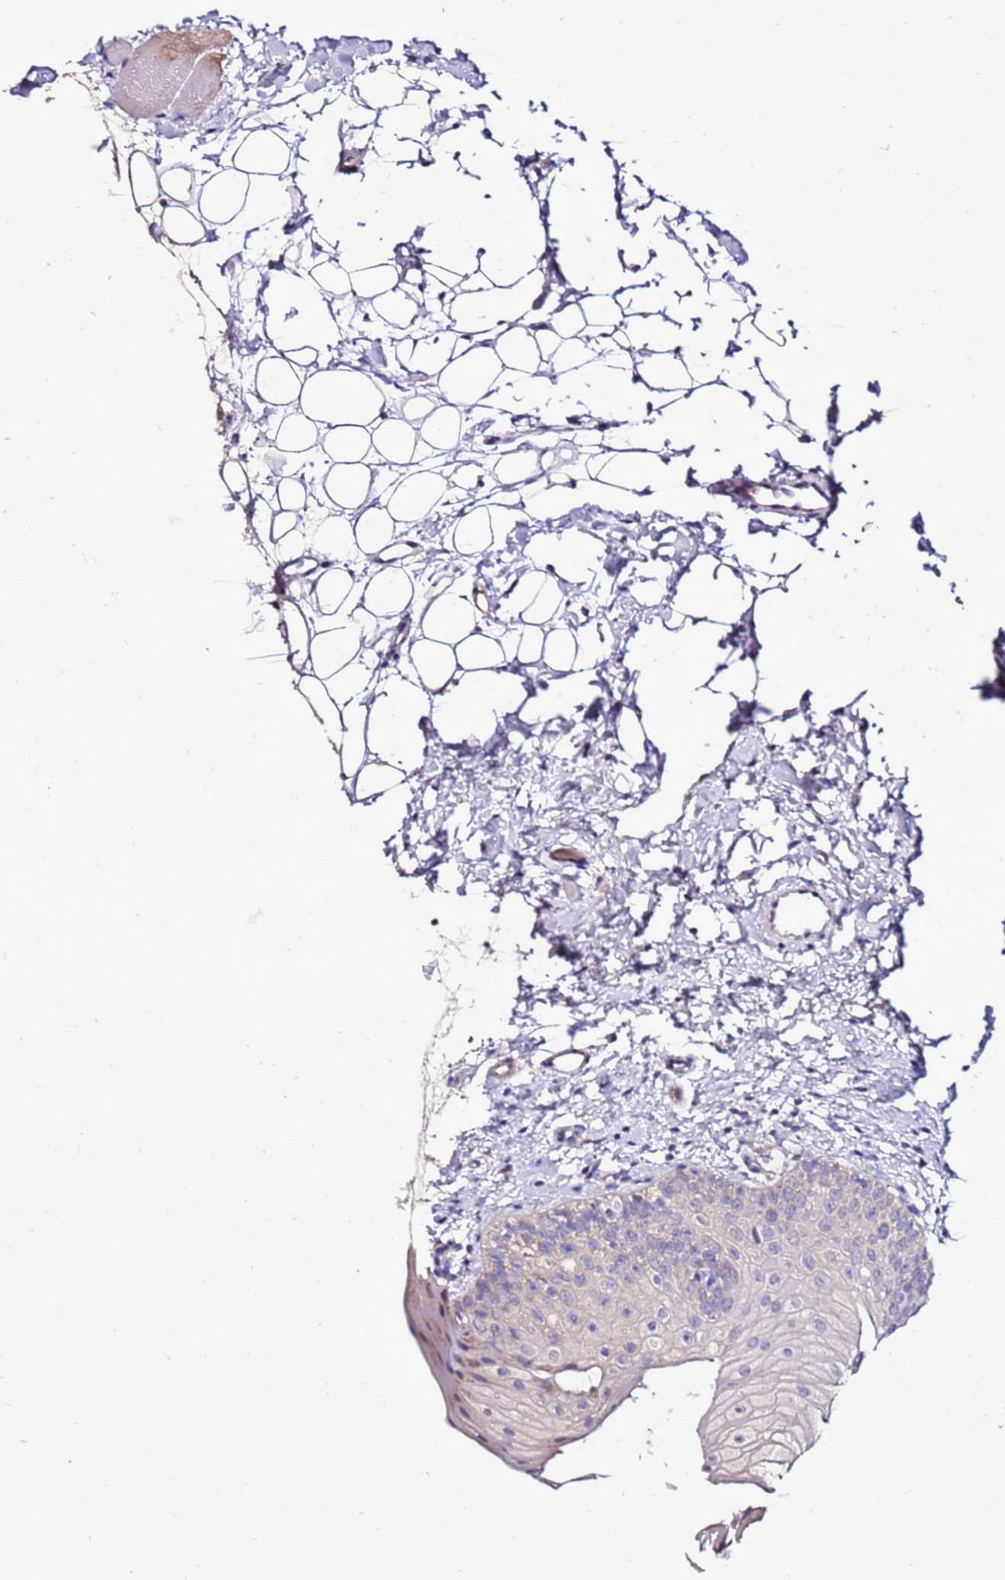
{"staining": {"intensity": "moderate", "quantity": "<25%", "location": "cytoplasmic/membranous"}, "tissue": "oral mucosa", "cell_type": "Squamous epithelial cells", "image_type": "normal", "snomed": [{"axis": "morphology", "description": "Normal tissue, NOS"}, {"axis": "topography", "description": "Oral tissue"}], "caption": "A brown stain labels moderate cytoplasmic/membranous positivity of a protein in squamous epithelial cells of normal oral mucosa.", "gene": "SPSB3", "patient": {"sex": "male", "age": 28}}